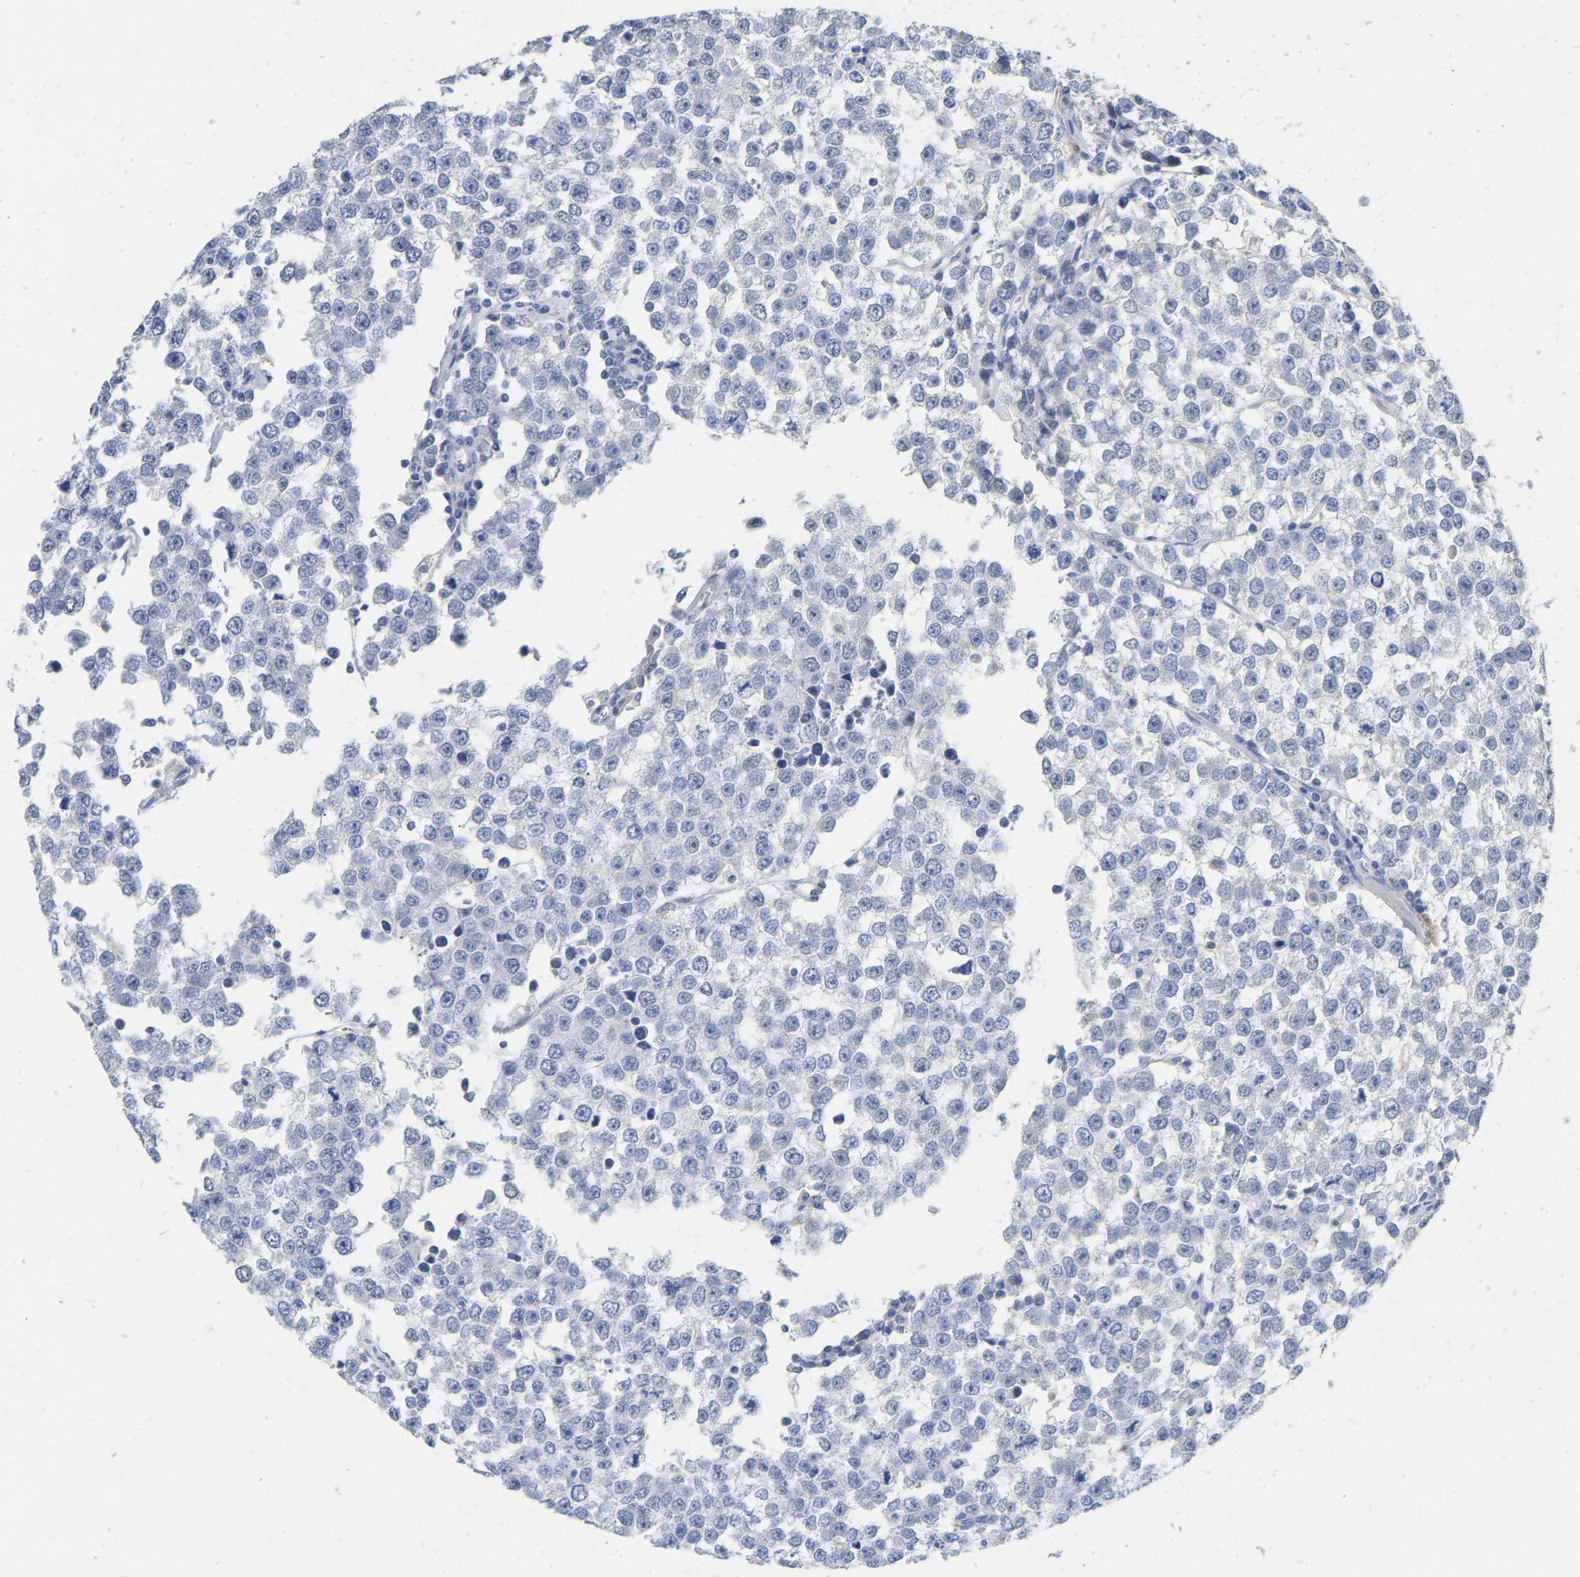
{"staining": {"intensity": "negative", "quantity": "none", "location": "none"}, "tissue": "testis cancer", "cell_type": "Tumor cells", "image_type": "cancer", "snomed": [{"axis": "morphology", "description": "Seminoma, NOS"}, {"axis": "morphology", "description": "Carcinoma, Embryonal, NOS"}, {"axis": "topography", "description": "Testis"}], "caption": "Immunohistochemistry (IHC) of human testis cancer exhibits no positivity in tumor cells. (Brightfield microscopy of DAB (3,3'-diaminobenzidine) immunohistochemistry (IHC) at high magnification).", "gene": "ULBP2", "patient": {"sex": "male", "age": 52}}